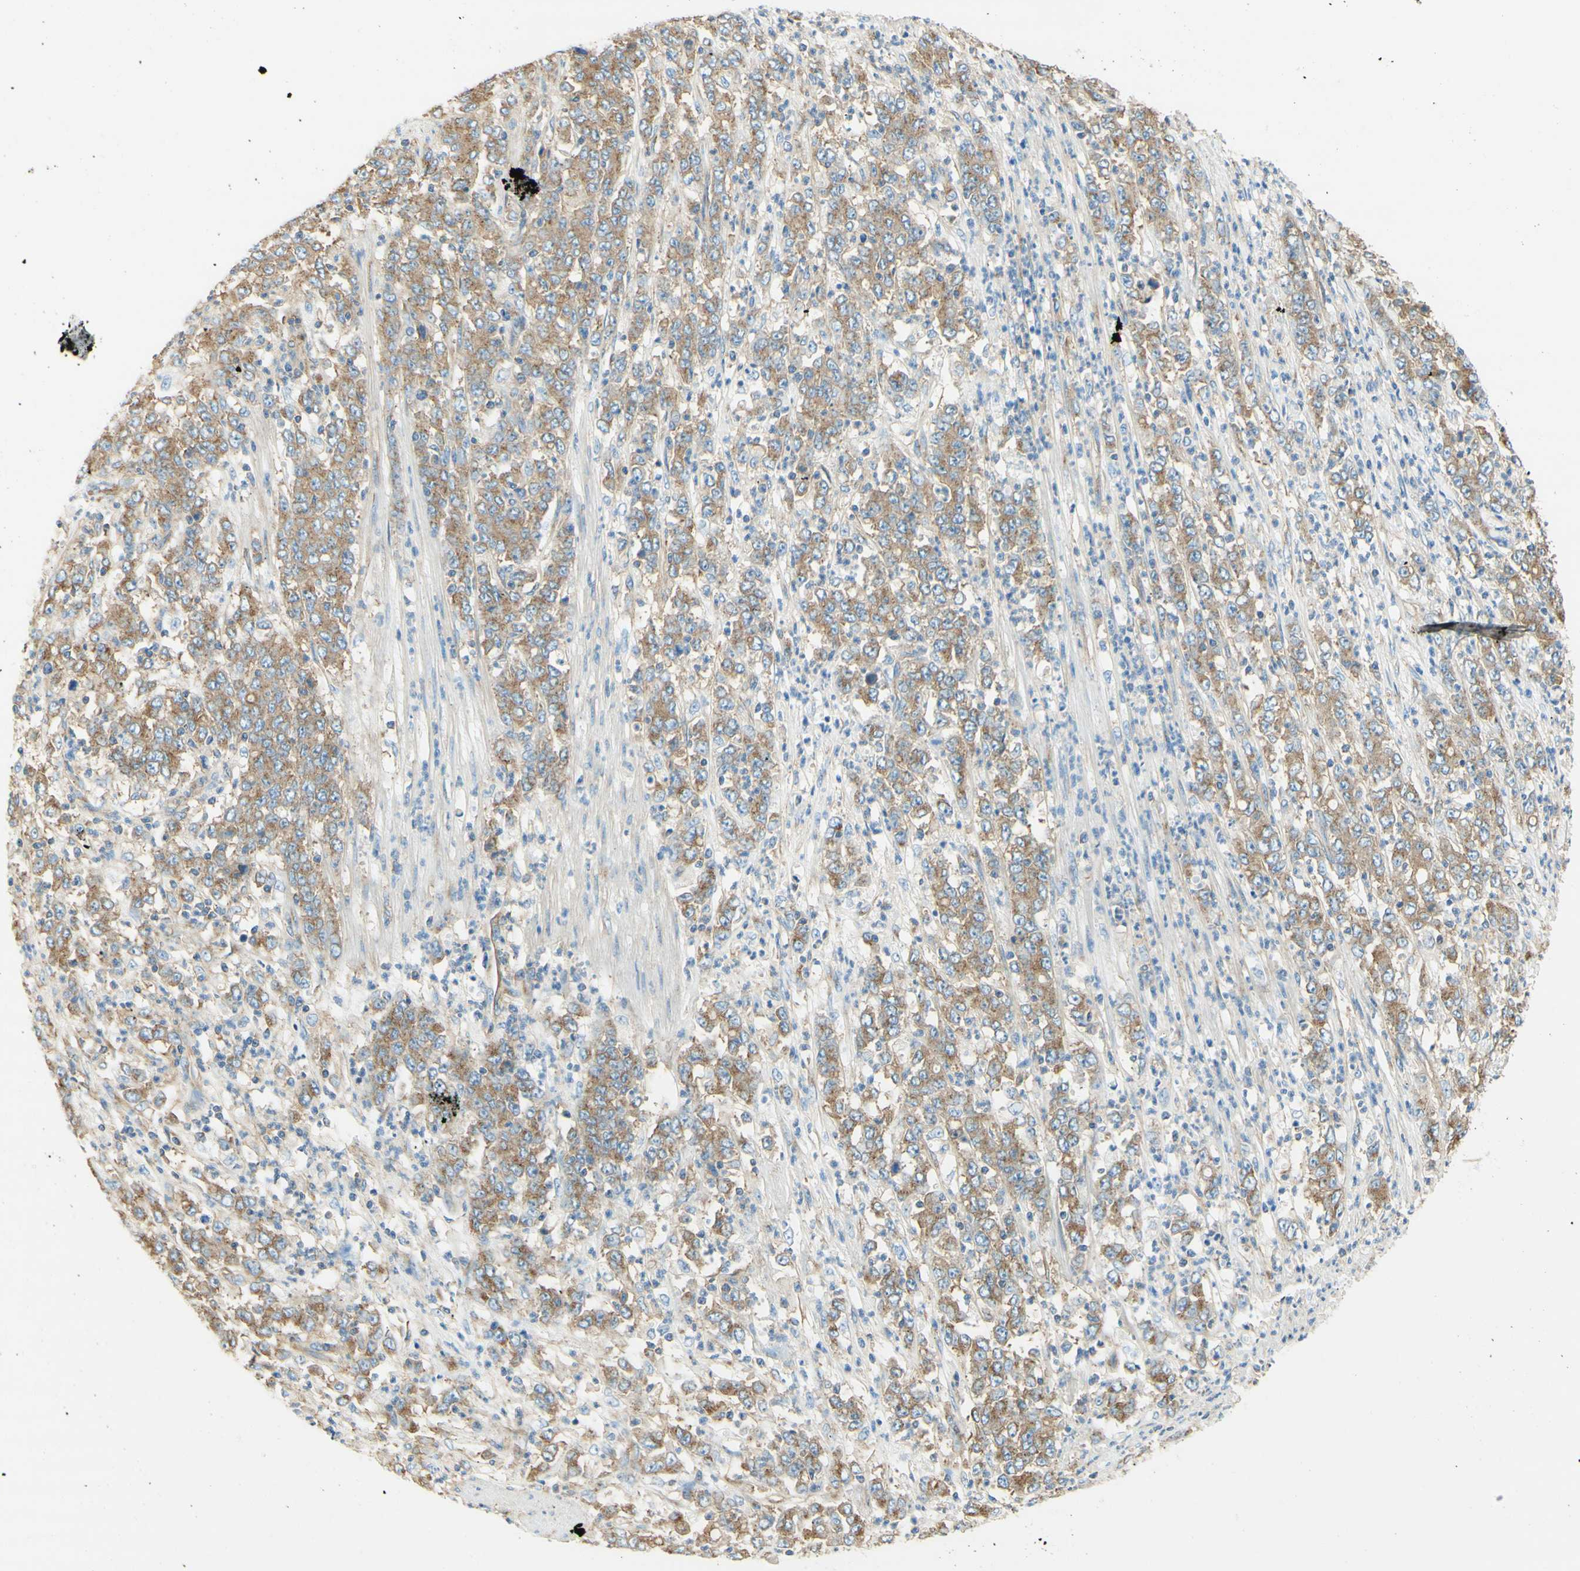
{"staining": {"intensity": "weak", "quantity": ">75%", "location": "cytoplasmic/membranous"}, "tissue": "stomach cancer", "cell_type": "Tumor cells", "image_type": "cancer", "snomed": [{"axis": "morphology", "description": "Adenocarcinoma, NOS"}, {"axis": "topography", "description": "Stomach, lower"}], "caption": "Immunohistochemistry histopathology image of human stomach cancer stained for a protein (brown), which reveals low levels of weak cytoplasmic/membranous expression in about >75% of tumor cells.", "gene": "CLTC", "patient": {"sex": "female", "age": 71}}